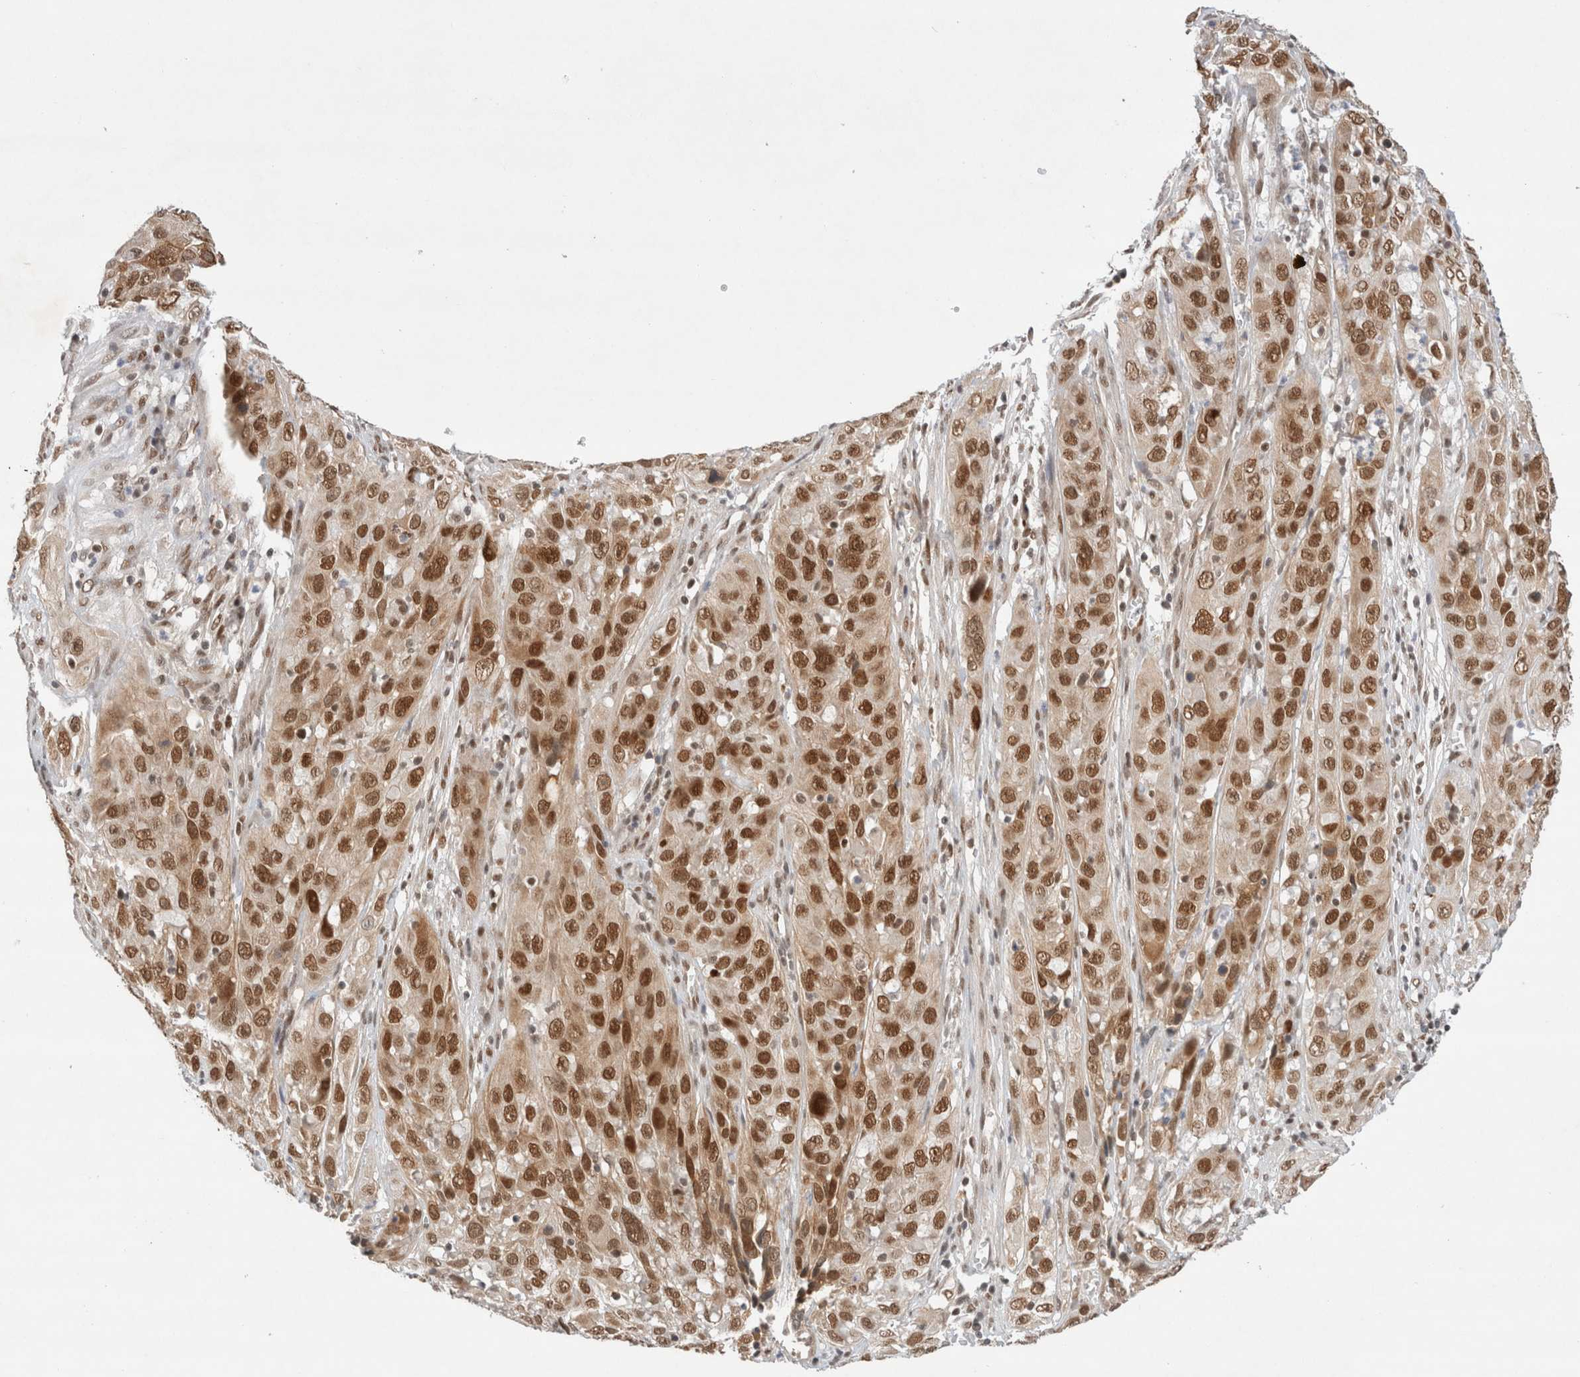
{"staining": {"intensity": "moderate", "quantity": ">75%", "location": "nuclear"}, "tissue": "cervical cancer", "cell_type": "Tumor cells", "image_type": "cancer", "snomed": [{"axis": "morphology", "description": "Squamous cell carcinoma, NOS"}, {"axis": "topography", "description": "Cervix"}], "caption": "IHC (DAB) staining of squamous cell carcinoma (cervical) demonstrates moderate nuclear protein expression in about >75% of tumor cells.", "gene": "GTF2I", "patient": {"sex": "female", "age": 32}}